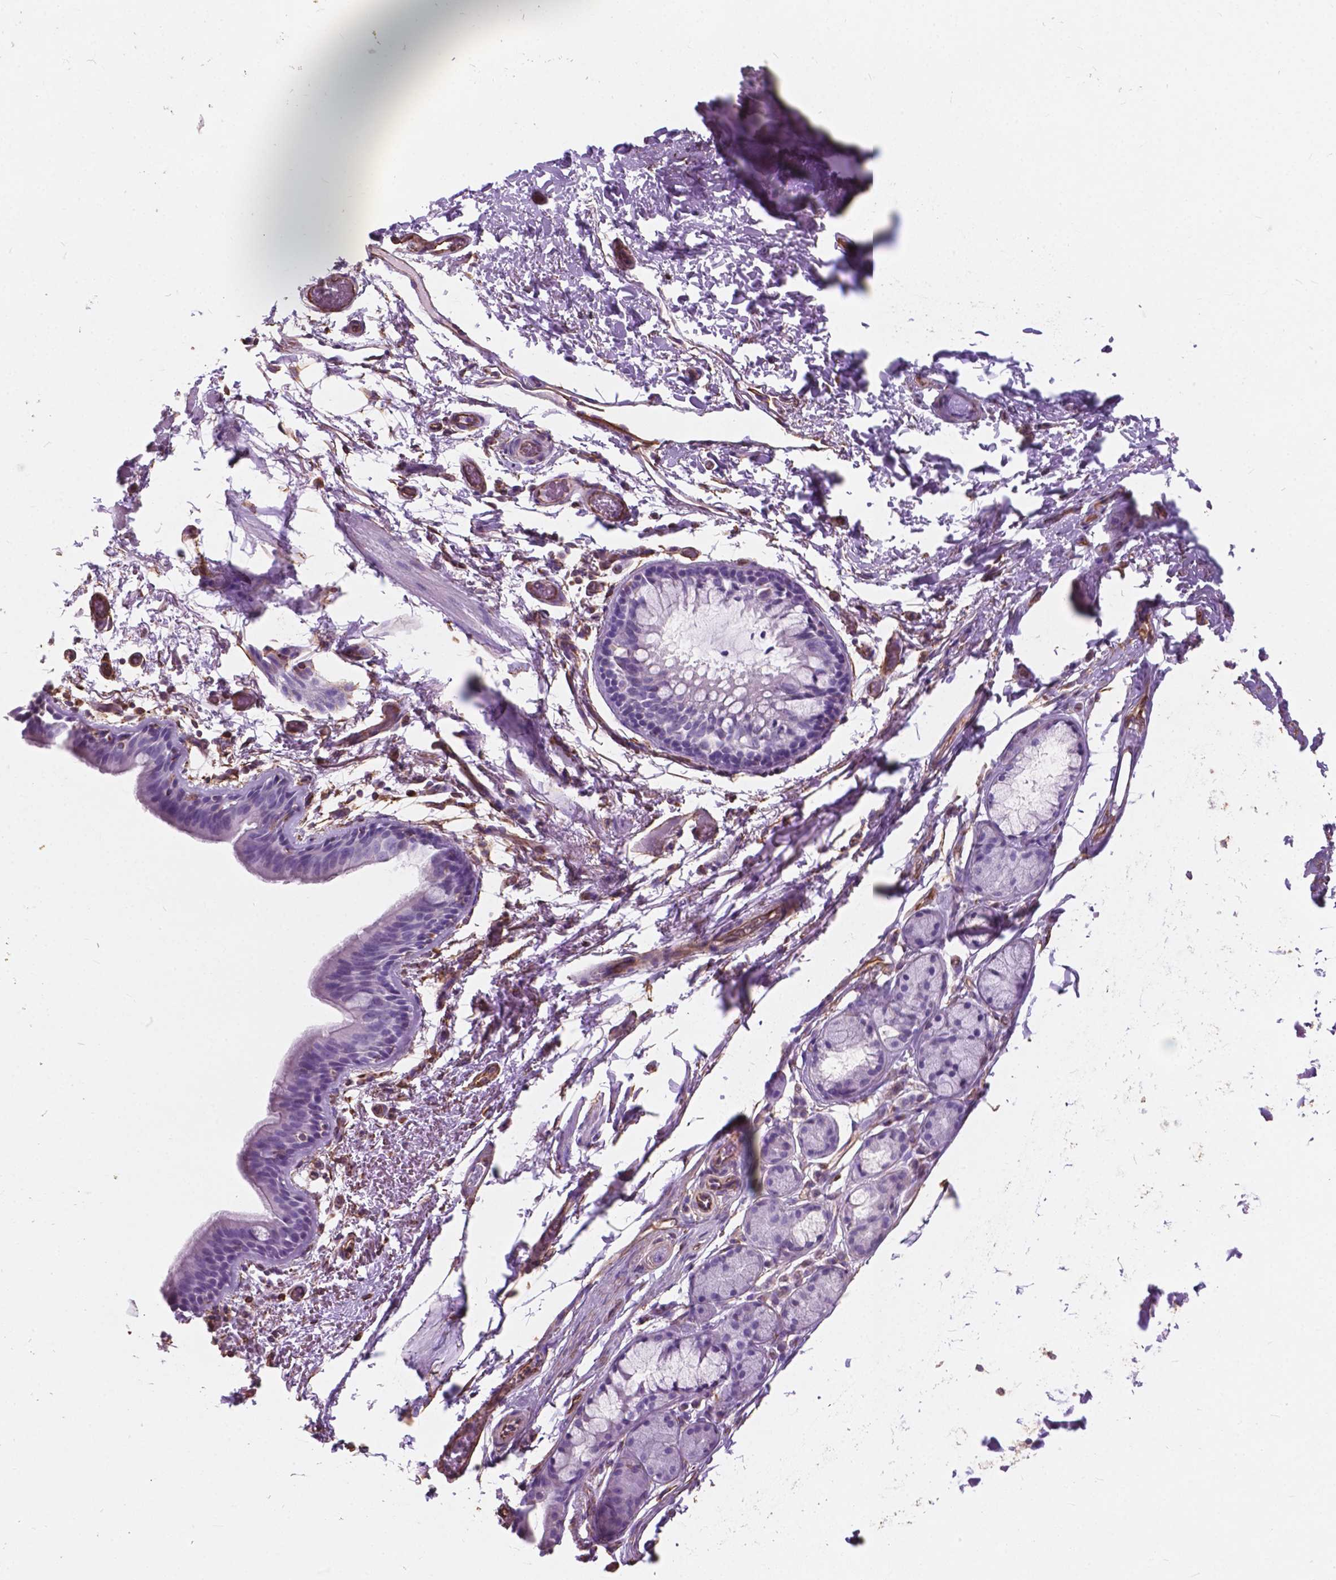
{"staining": {"intensity": "negative", "quantity": "none", "location": "none"}, "tissue": "bronchus", "cell_type": "Respiratory epithelial cells", "image_type": "normal", "snomed": [{"axis": "morphology", "description": "Normal tissue, NOS"}, {"axis": "topography", "description": "Lymph node"}, {"axis": "topography", "description": "Bronchus"}], "caption": "High magnification brightfield microscopy of unremarkable bronchus stained with DAB (brown) and counterstained with hematoxylin (blue): respiratory epithelial cells show no significant staining.", "gene": "AMOT", "patient": {"sex": "female", "age": 70}}